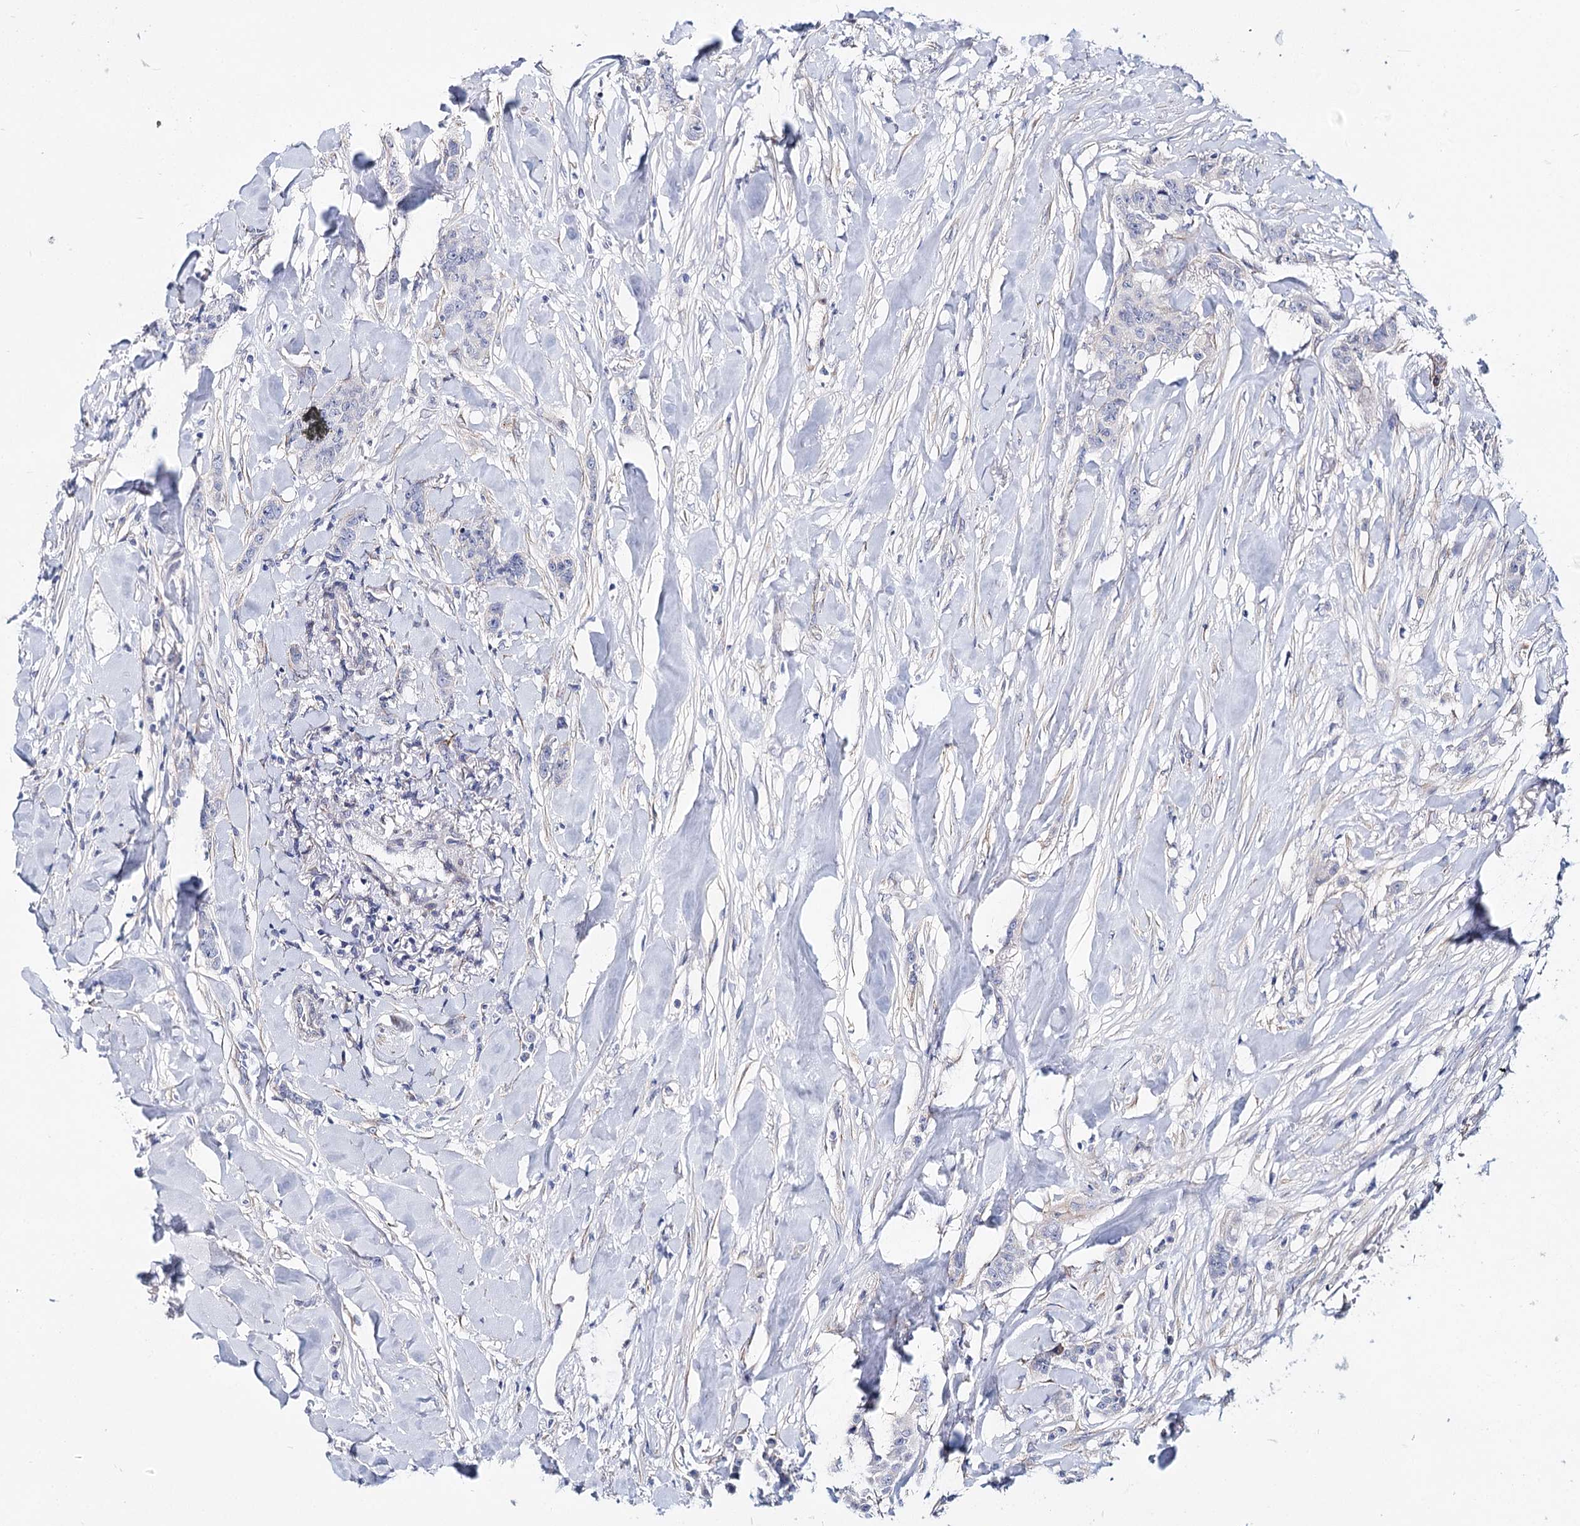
{"staining": {"intensity": "negative", "quantity": "none", "location": "none"}, "tissue": "breast cancer", "cell_type": "Tumor cells", "image_type": "cancer", "snomed": [{"axis": "morphology", "description": "Duct carcinoma"}, {"axis": "topography", "description": "Breast"}], "caption": "This photomicrograph is of breast invasive ductal carcinoma stained with immunohistochemistry (IHC) to label a protein in brown with the nuclei are counter-stained blue. There is no expression in tumor cells.", "gene": "TEX12", "patient": {"sex": "female", "age": 40}}